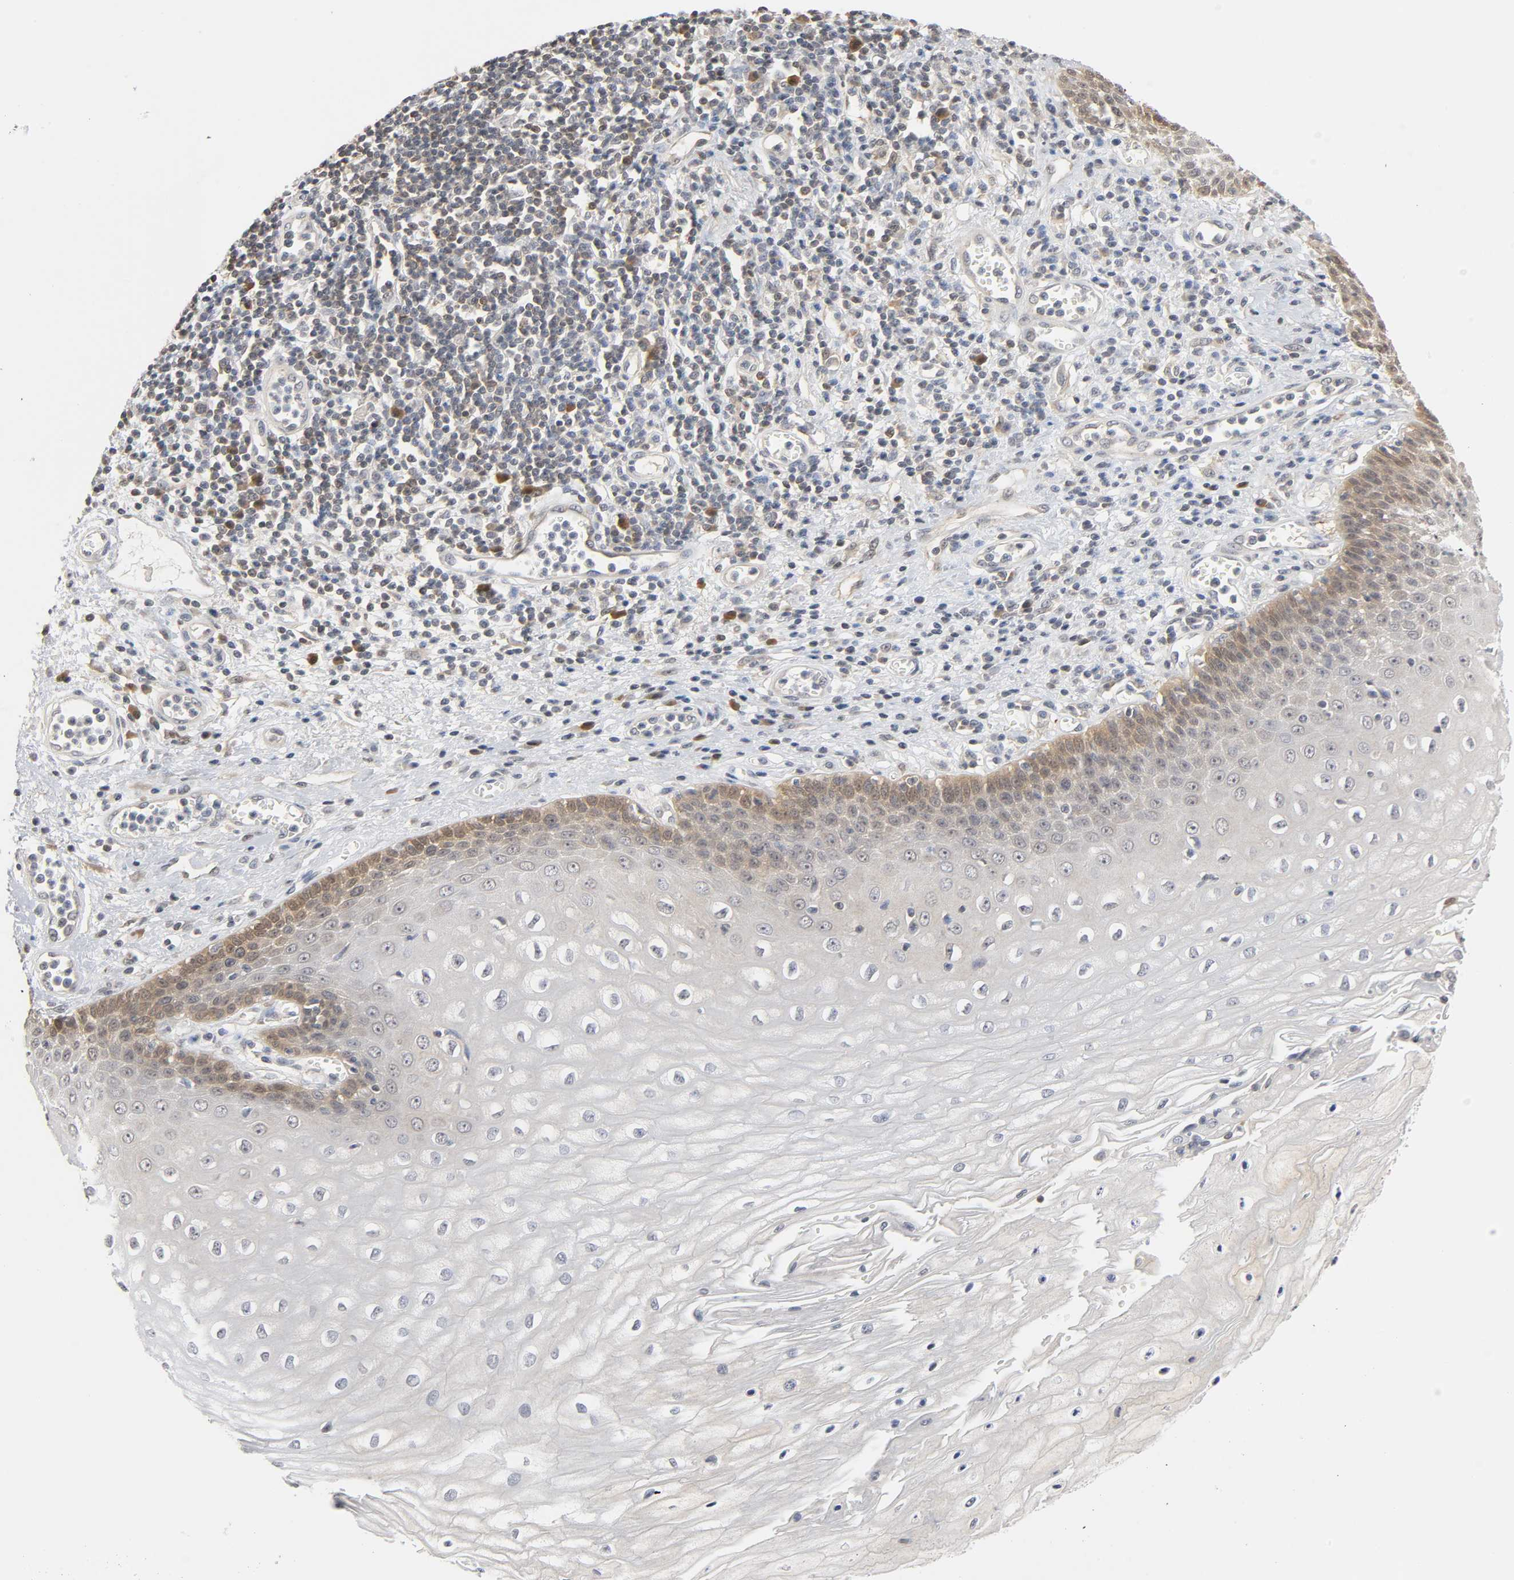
{"staining": {"intensity": "weak", "quantity": "<25%", "location": "cytoplasmic/membranous,nuclear"}, "tissue": "esophagus", "cell_type": "Squamous epithelial cells", "image_type": "normal", "snomed": [{"axis": "morphology", "description": "Normal tissue, NOS"}, {"axis": "morphology", "description": "Squamous cell carcinoma, NOS"}, {"axis": "topography", "description": "Esophagus"}], "caption": "IHC of unremarkable esophagus exhibits no staining in squamous epithelial cells.", "gene": "MIF", "patient": {"sex": "male", "age": 65}}